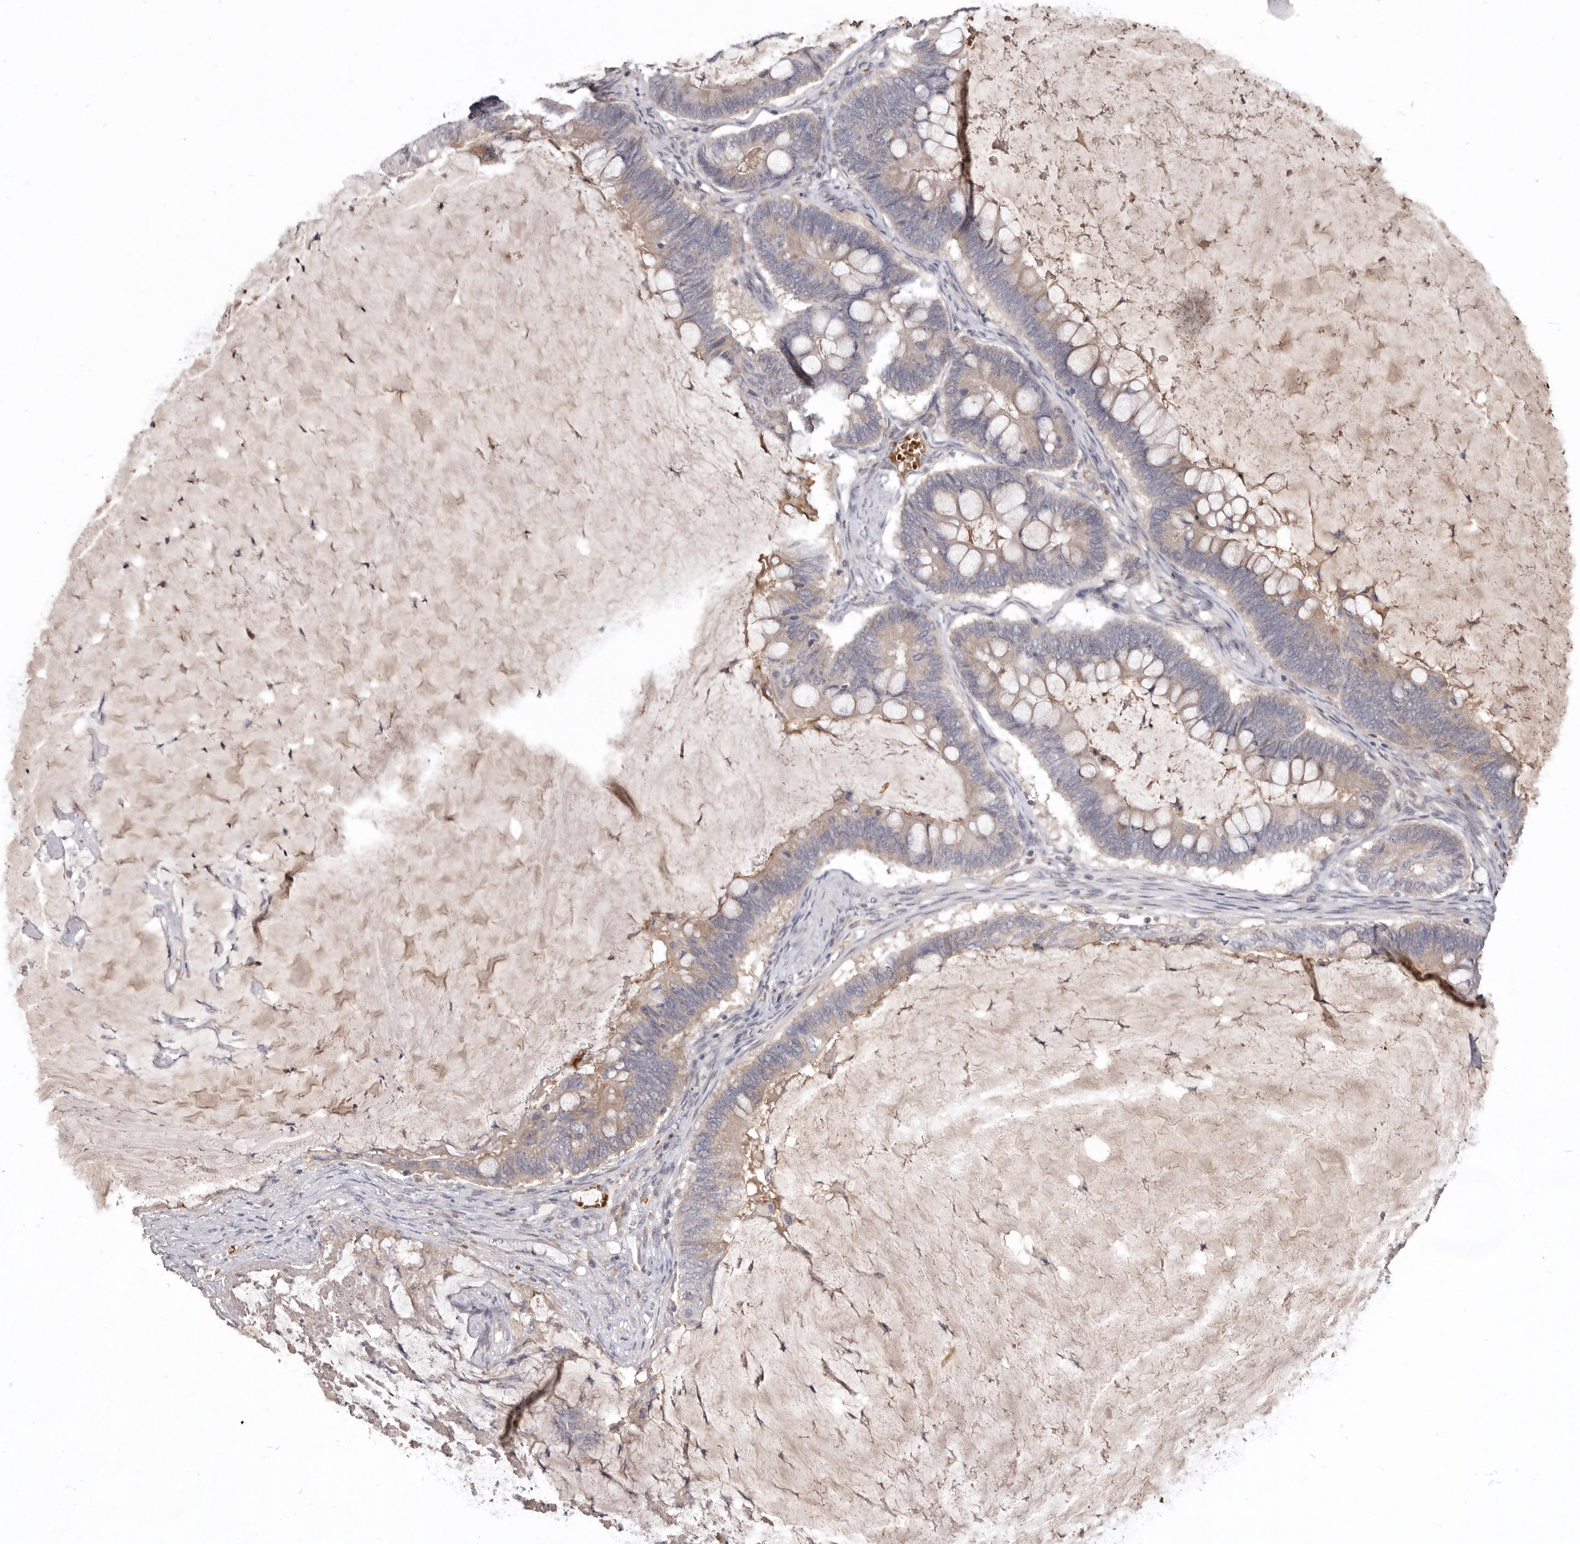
{"staining": {"intensity": "weak", "quantity": "<25%", "location": "cytoplasmic/membranous"}, "tissue": "ovarian cancer", "cell_type": "Tumor cells", "image_type": "cancer", "snomed": [{"axis": "morphology", "description": "Cystadenocarcinoma, mucinous, NOS"}, {"axis": "topography", "description": "Ovary"}], "caption": "IHC of human ovarian cancer (mucinous cystadenocarcinoma) demonstrates no staining in tumor cells.", "gene": "NENF", "patient": {"sex": "female", "age": 61}}